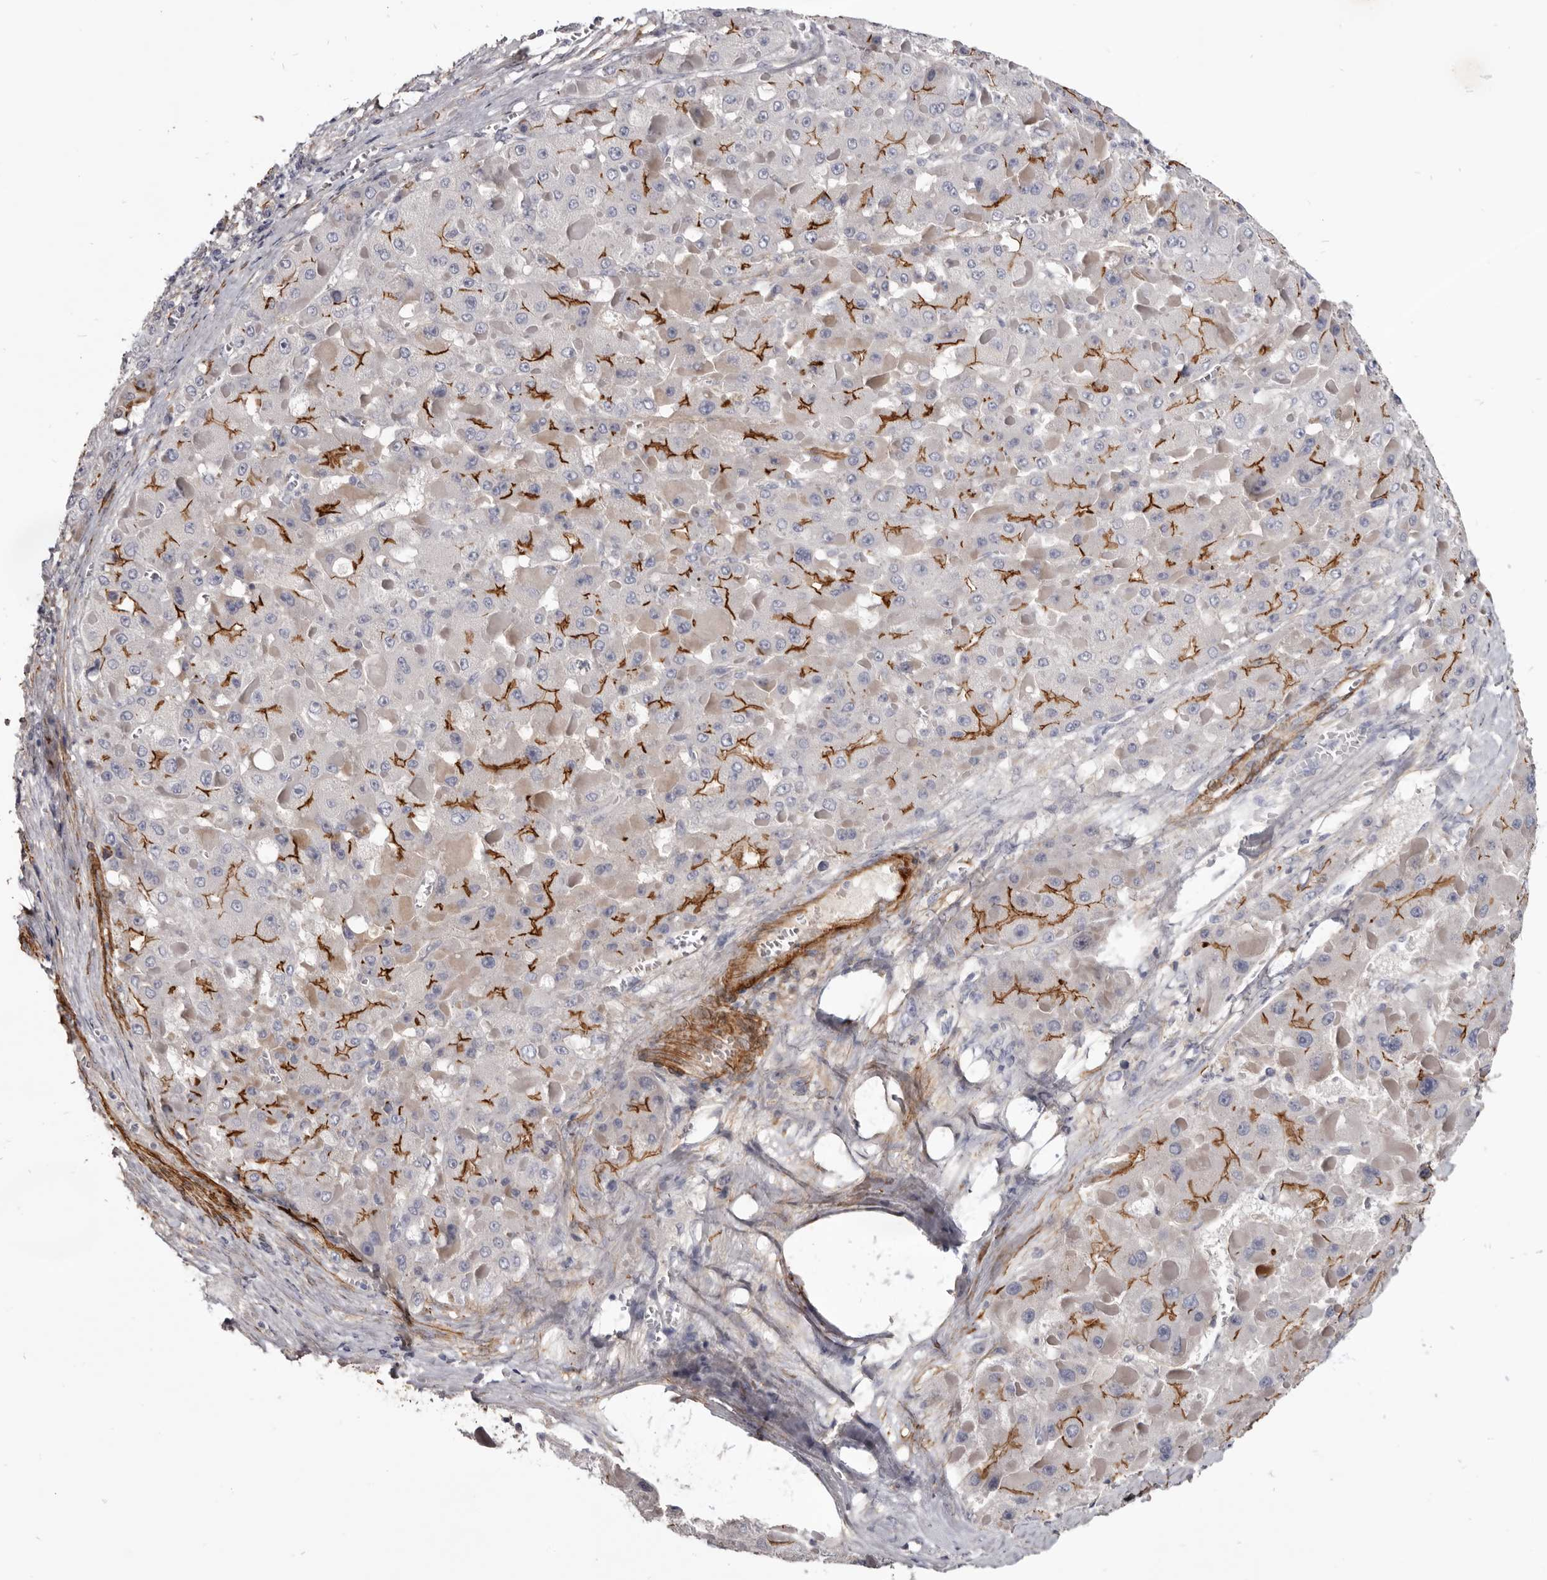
{"staining": {"intensity": "moderate", "quantity": "25%-75%", "location": "cytoplasmic/membranous"}, "tissue": "liver cancer", "cell_type": "Tumor cells", "image_type": "cancer", "snomed": [{"axis": "morphology", "description": "Carcinoma, Hepatocellular, NOS"}, {"axis": "topography", "description": "Liver"}], "caption": "This is a photomicrograph of immunohistochemistry staining of hepatocellular carcinoma (liver), which shows moderate positivity in the cytoplasmic/membranous of tumor cells.", "gene": "CGN", "patient": {"sex": "female", "age": 73}}